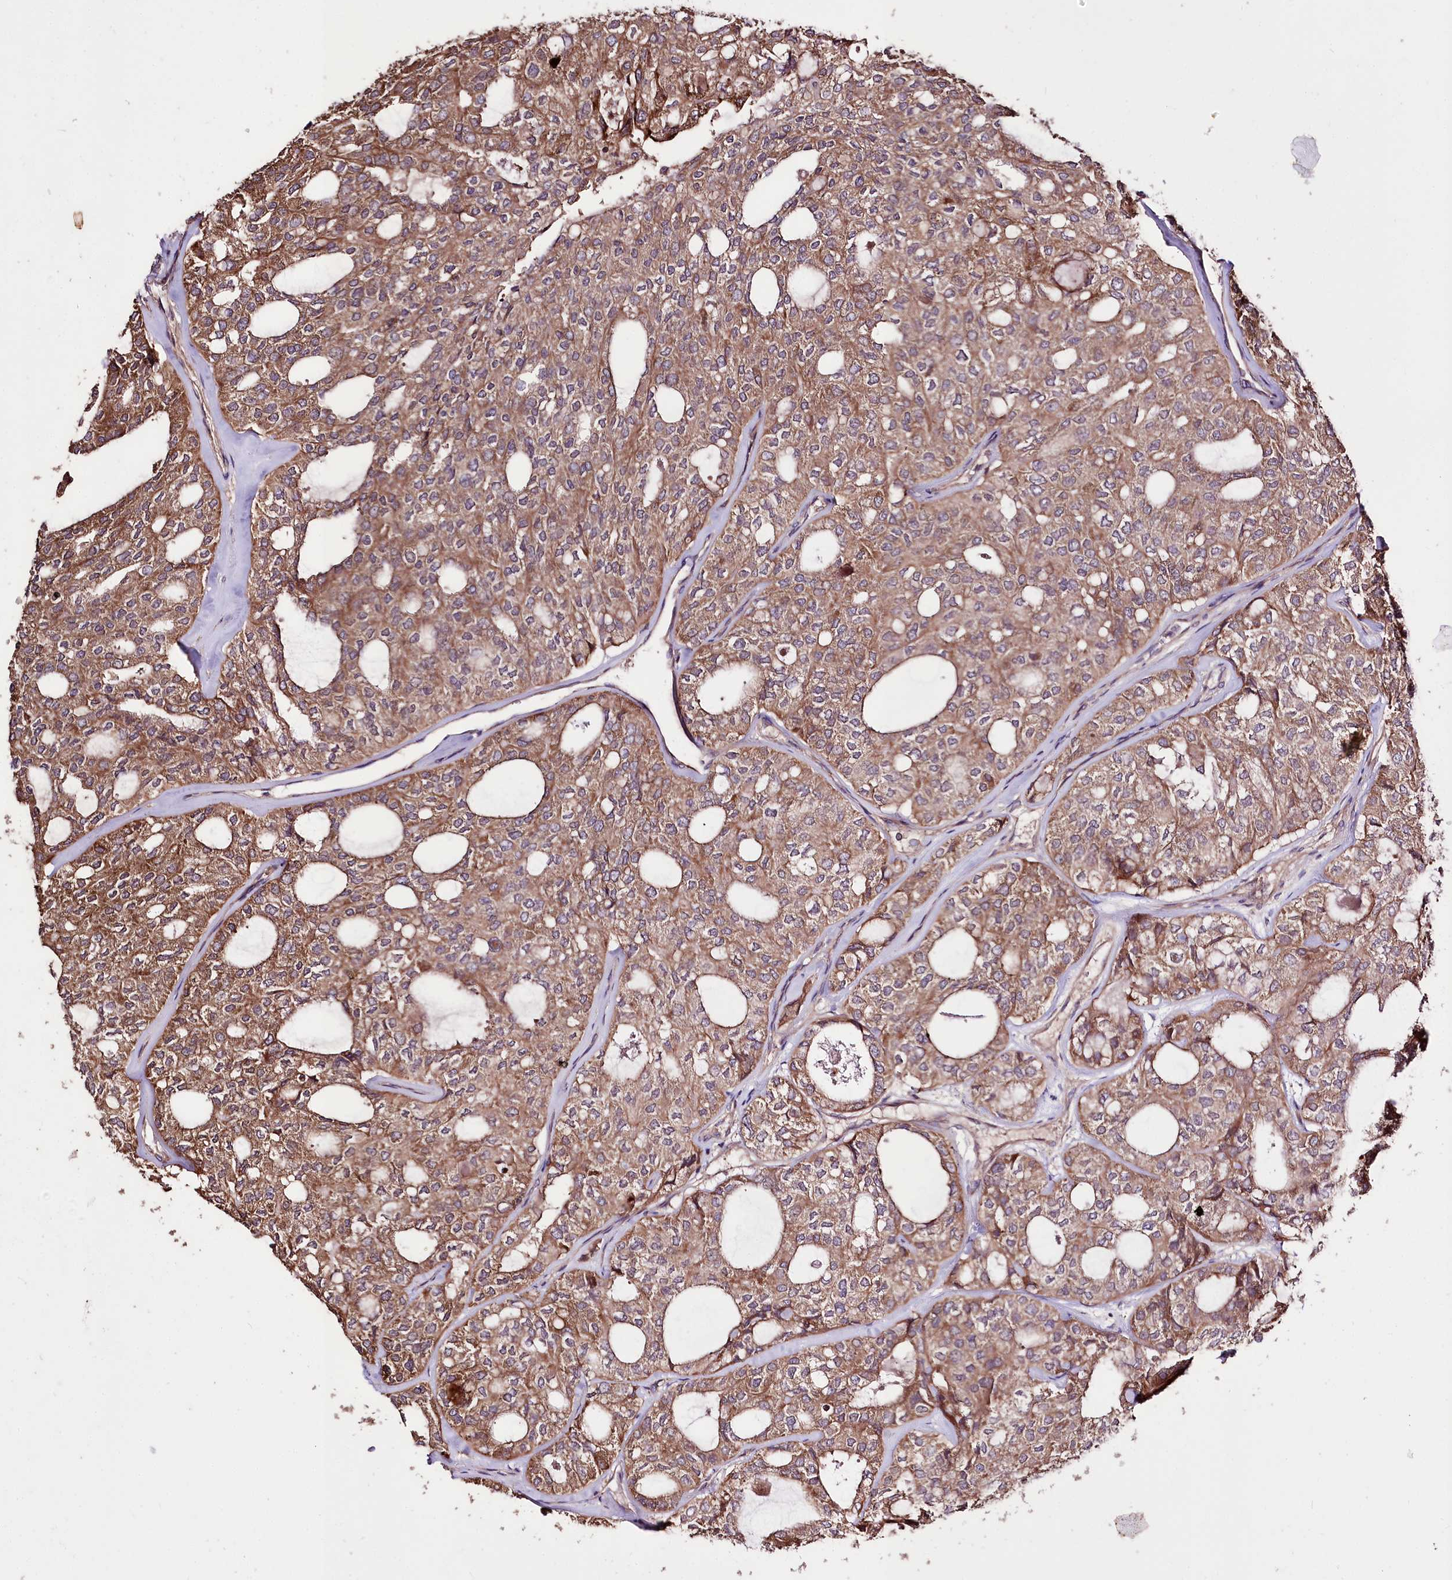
{"staining": {"intensity": "moderate", "quantity": ">75%", "location": "cytoplasmic/membranous"}, "tissue": "thyroid cancer", "cell_type": "Tumor cells", "image_type": "cancer", "snomed": [{"axis": "morphology", "description": "Follicular adenoma carcinoma, NOS"}, {"axis": "topography", "description": "Thyroid gland"}], "caption": "Follicular adenoma carcinoma (thyroid) was stained to show a protein in brown. There is medium levels of moderate cytoplasmic/membranous staining in approximately >75% of tumor cells.", "gene": "WWC1", "patient": {"sex": "male", "age": 75}}